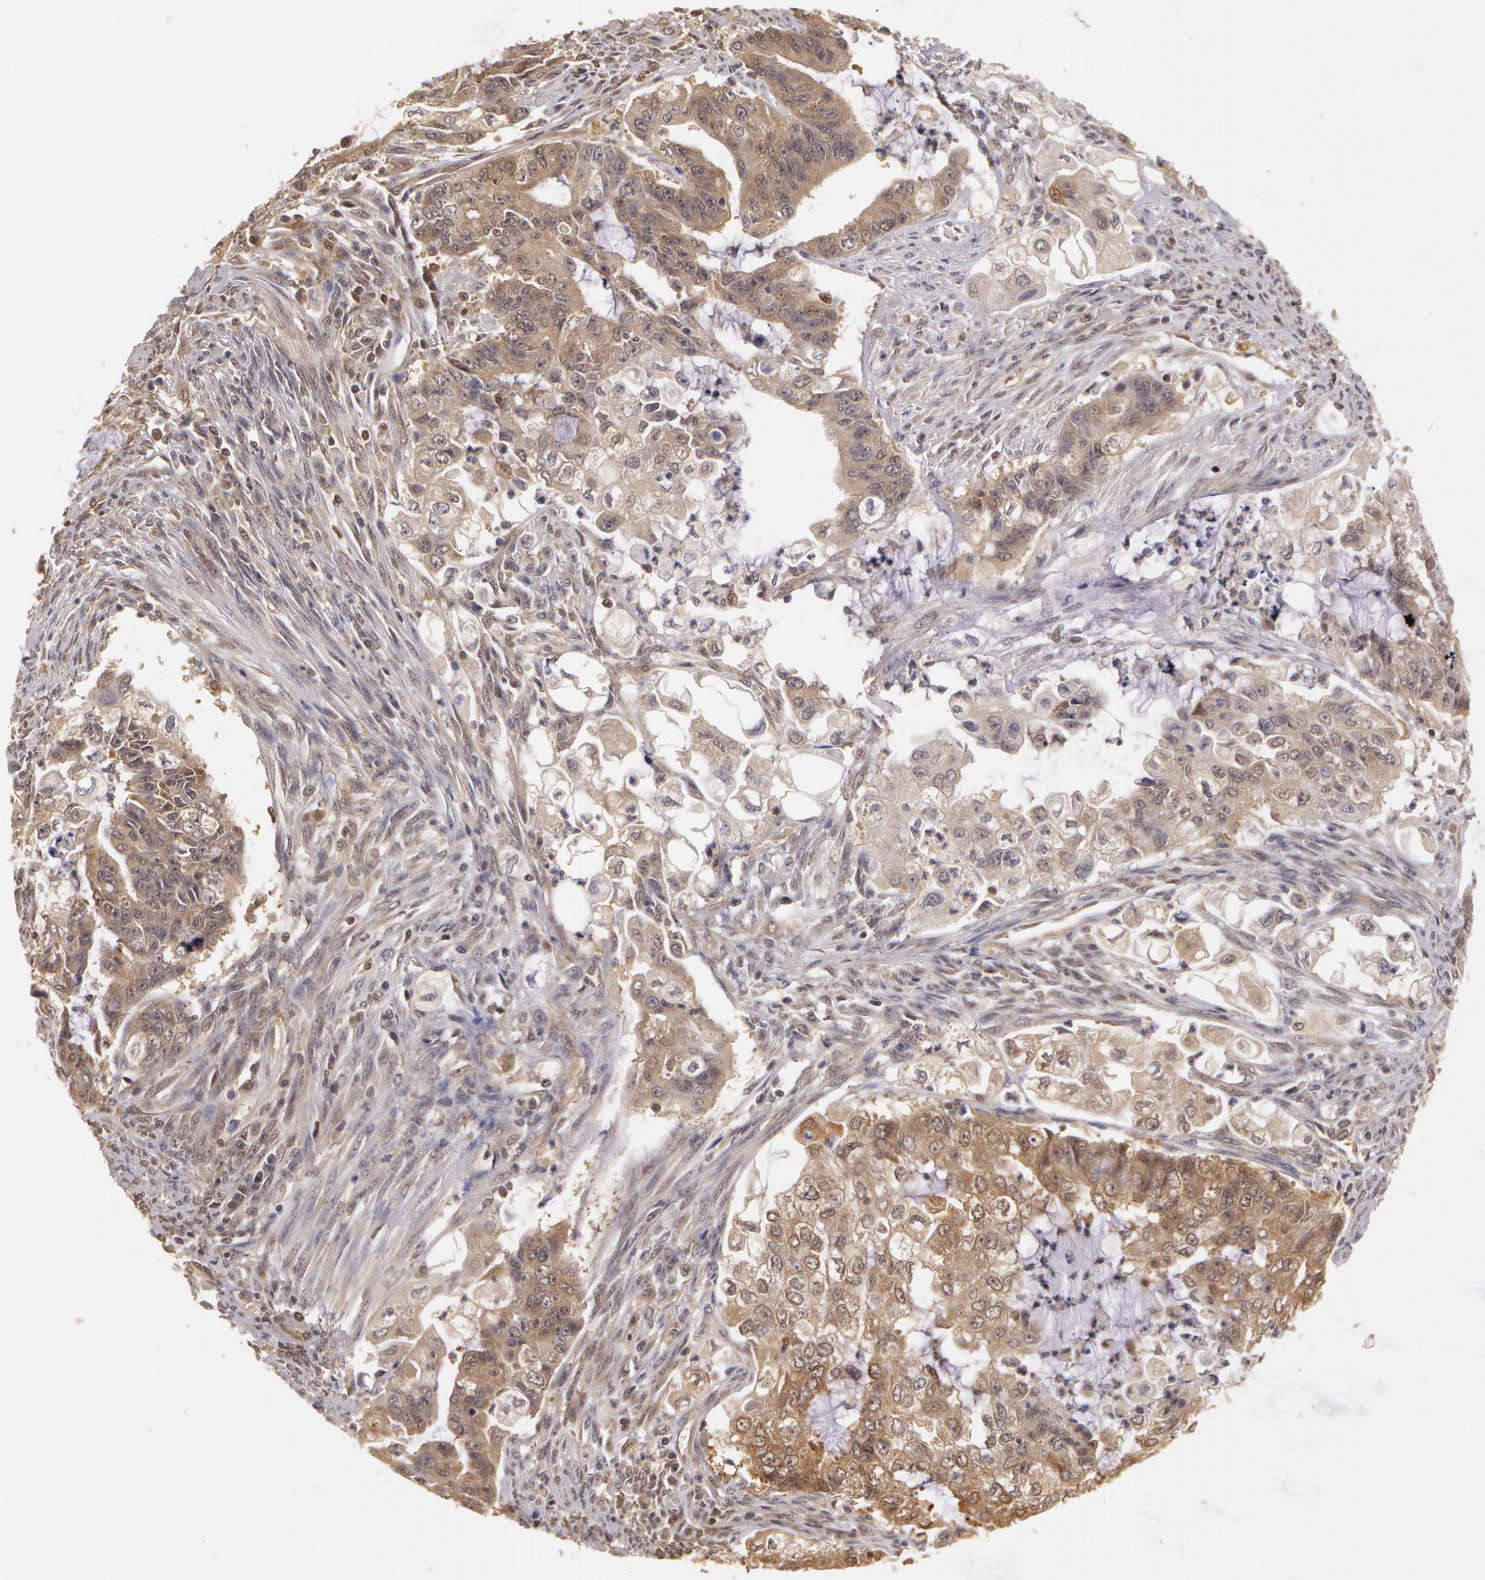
{"staining": {"intensity": "weak", "quantity": ">75%", "location": "cytoplasmic/membranous"}, "tissue": "endometrial cancer", "cell_type": "Tumor cells", "image_type": "cancer", "snomed": [{"axis": "morphology", "description": "Adenocarcinoma, NOS"}, {"axis": "topography", "description": "Endometrium"}], "caption": "The immunohistochemical stain highlights weak cytoplasmic/membranous staining in tumor cells of endometrial cancer tissue. (DAB IHC, brown staining for protein, blue staining for nuclei).", "gene": "AHSA1", "patient": {"sex": "female", "age": 75}}